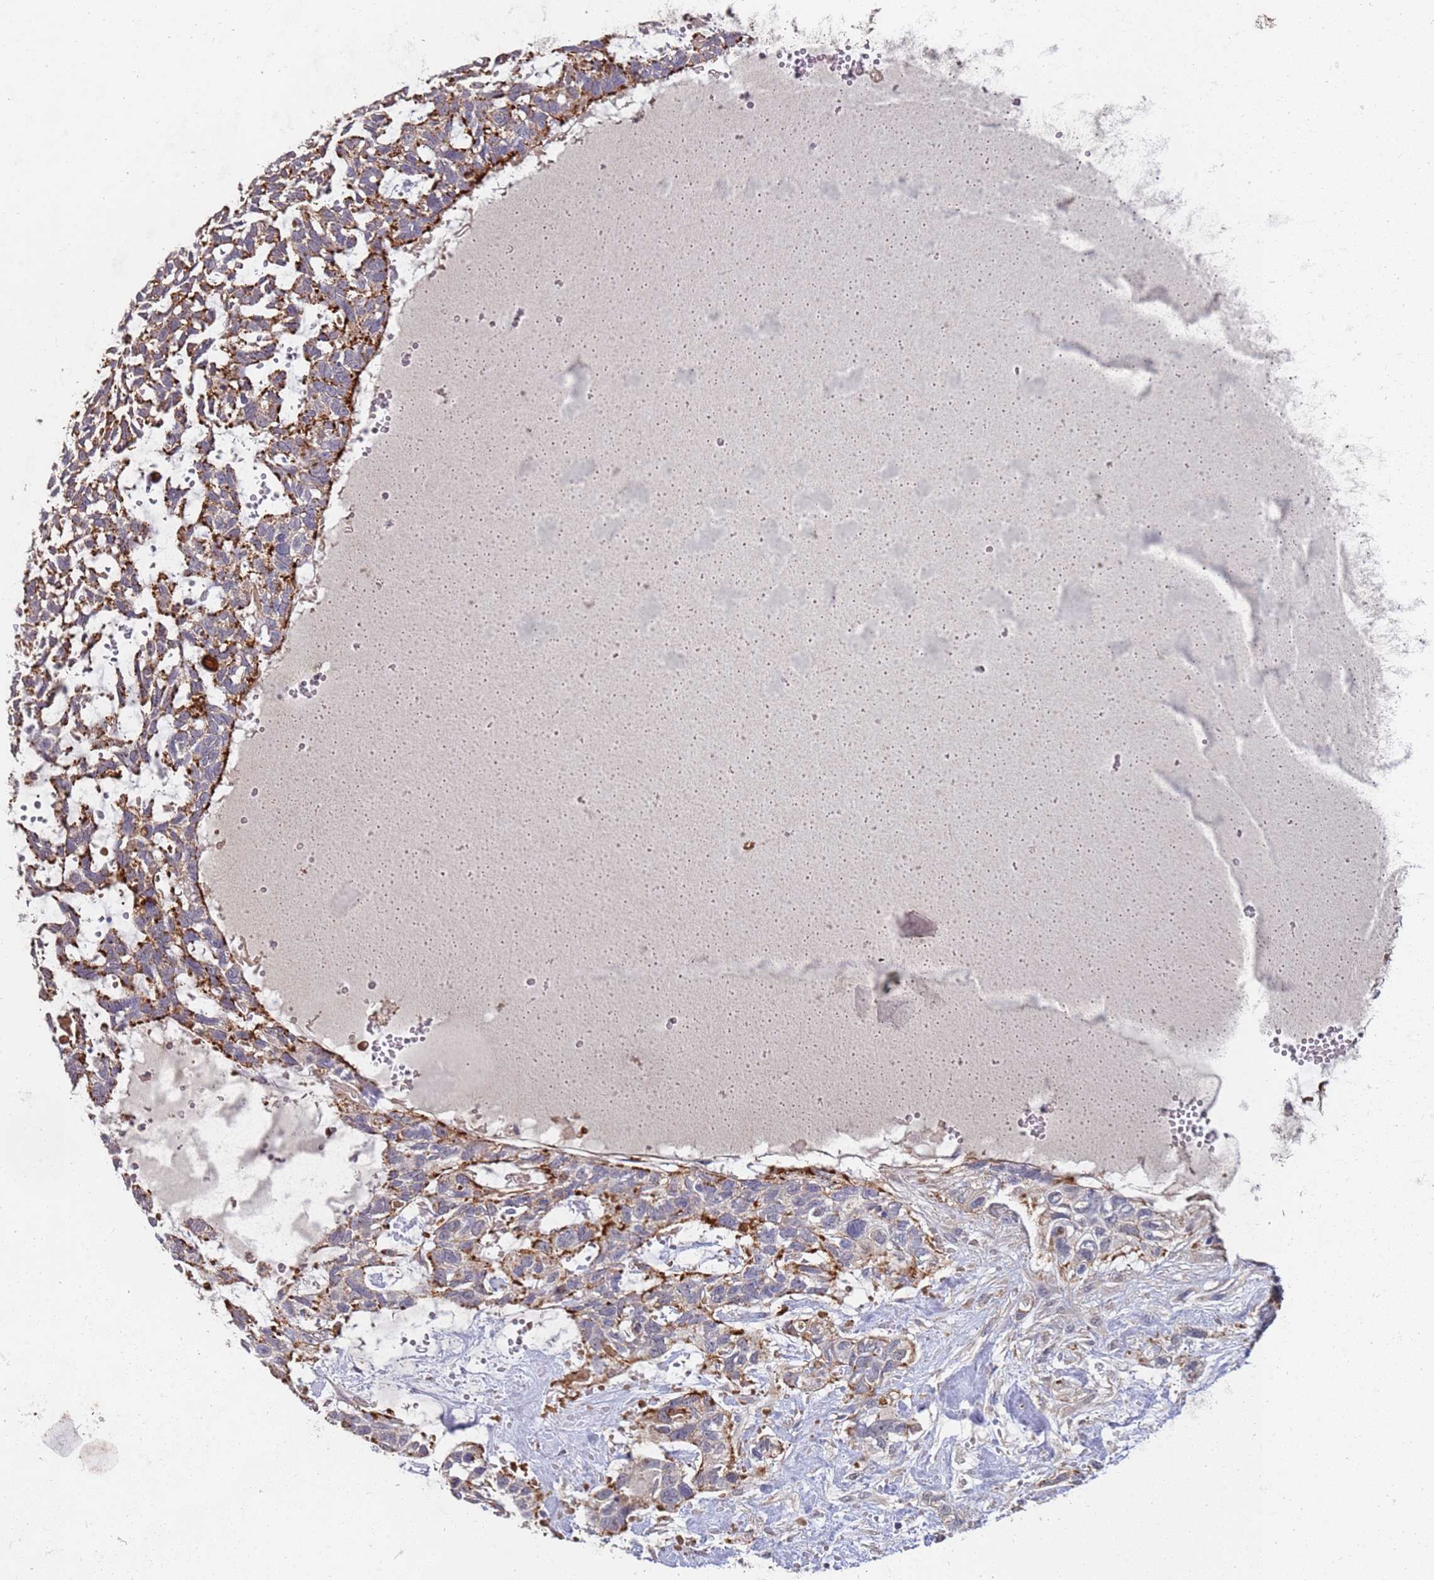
{"staining": {"intensity": "strong", "quantity": "25%-75%", "location": "cytoplasmic/membranous"}, "tissue": "skin cancer", "cell_type": "Tumor cells", "image_type": "cancer", "snomed": [{"axis": "morphology", "description": "Basal cell carcinoma"}, {"axis": "topography", "description": "Skin"}], "caption": "Strong cytoplasmic/membranous expression is seen in about 25%-75% of tumor cells in basal cell carcinoma (skin).", "gene": "ABCB6", "patient": {"sex": "male", "age": 88}}